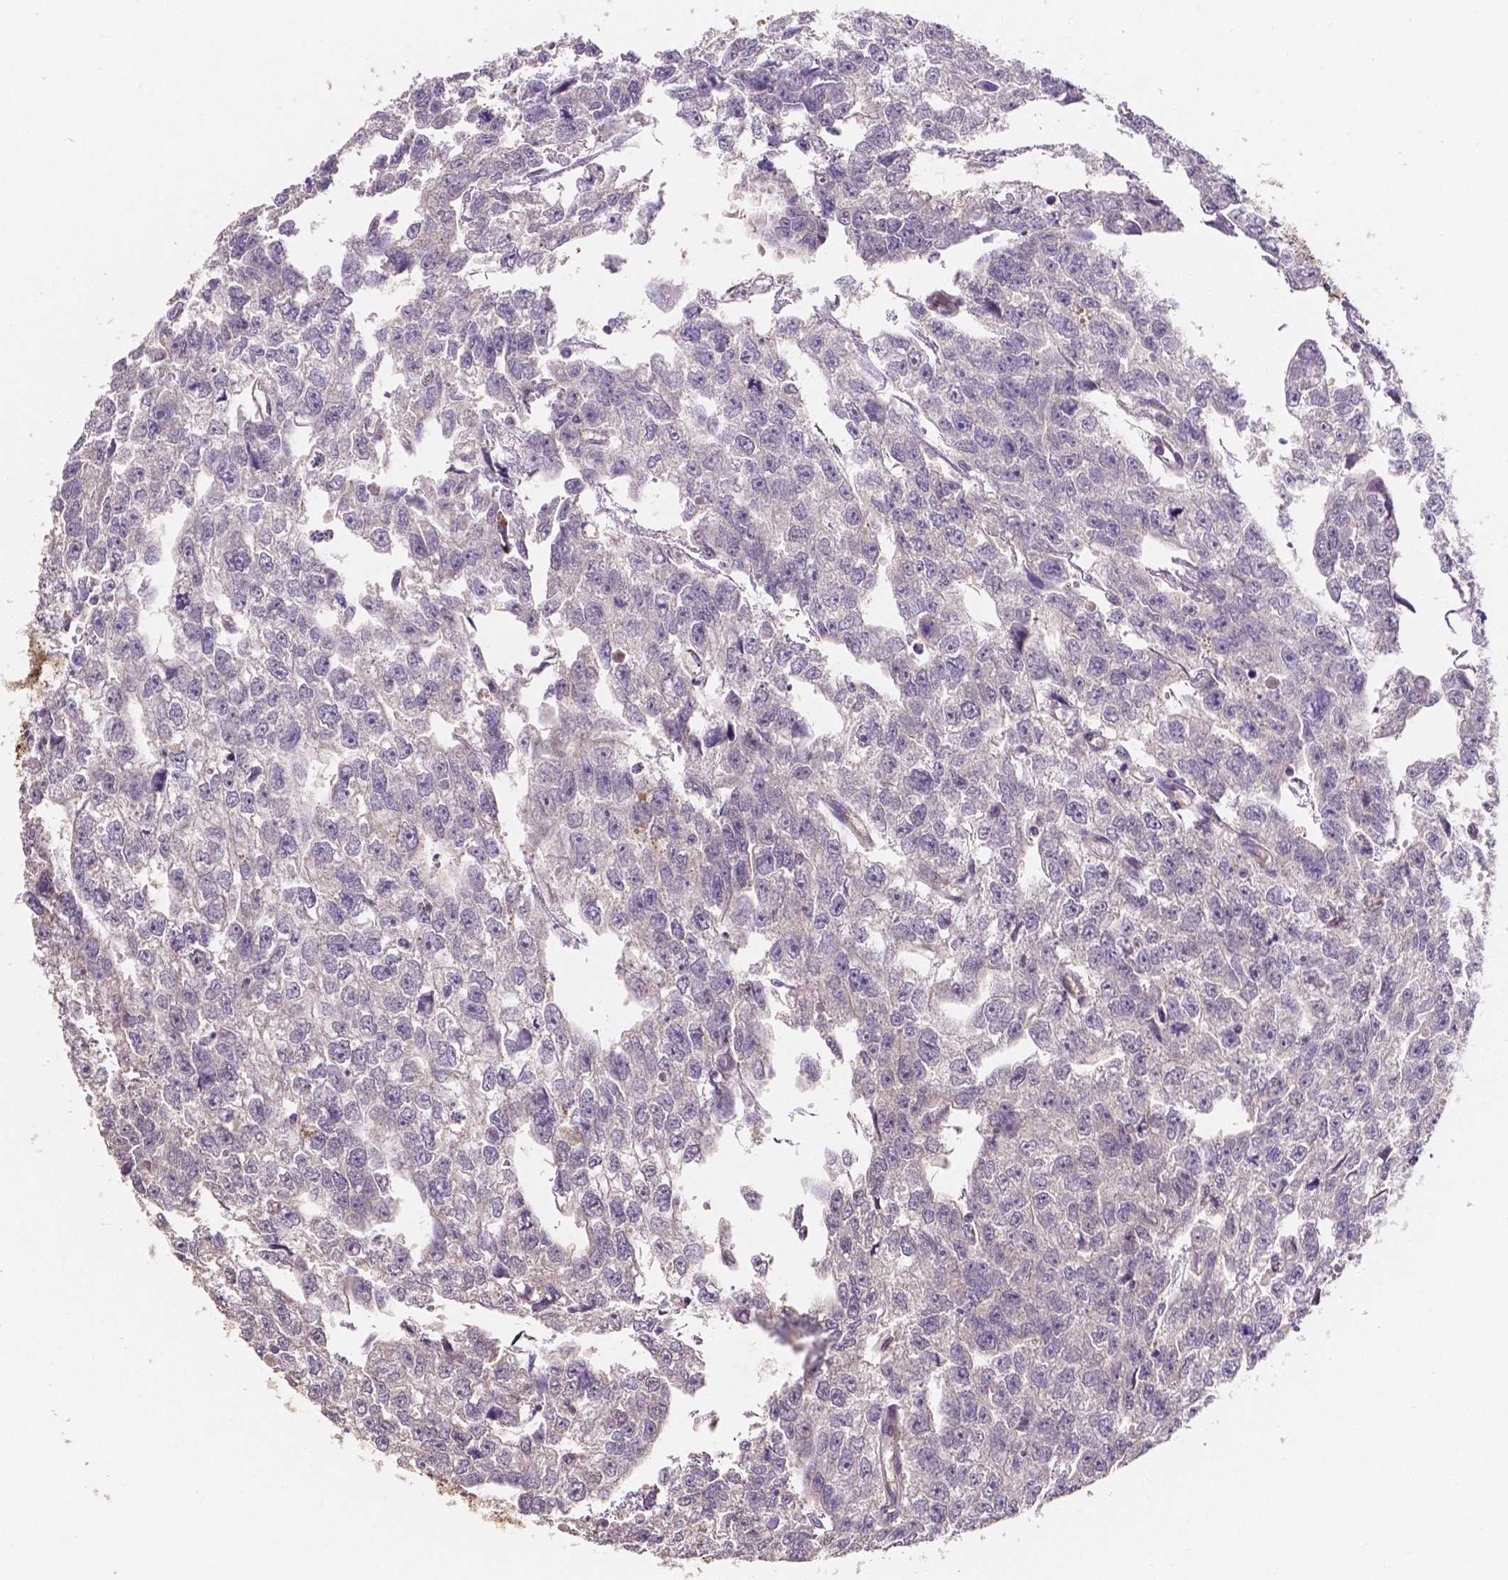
{"staining": {"intensity": "negative", "quantity": "none", "location": "none"}, "tissue": "testis cancer", "cell_type": "Tumor cells", "image_type": "cancer", "snomed": [{"axis": "morphology", "description": "Carcinoma, Embryonal, NOS"}, {"axis": "morphology", "description": "Teratoma, malignant, NOS"}, {"axis": "topography", "description": "Testis"}], "caption": "A photomicrograph of human embryonal carcinoma (testis) is negative for staining in tumor cells. (Stains: DAB IHC with hematoxylin counter stain, Microscopy: brightfield microscopy at high magnification).", "gene": "ELAVL2", "patient": {"sex": "male", "age": 44}}